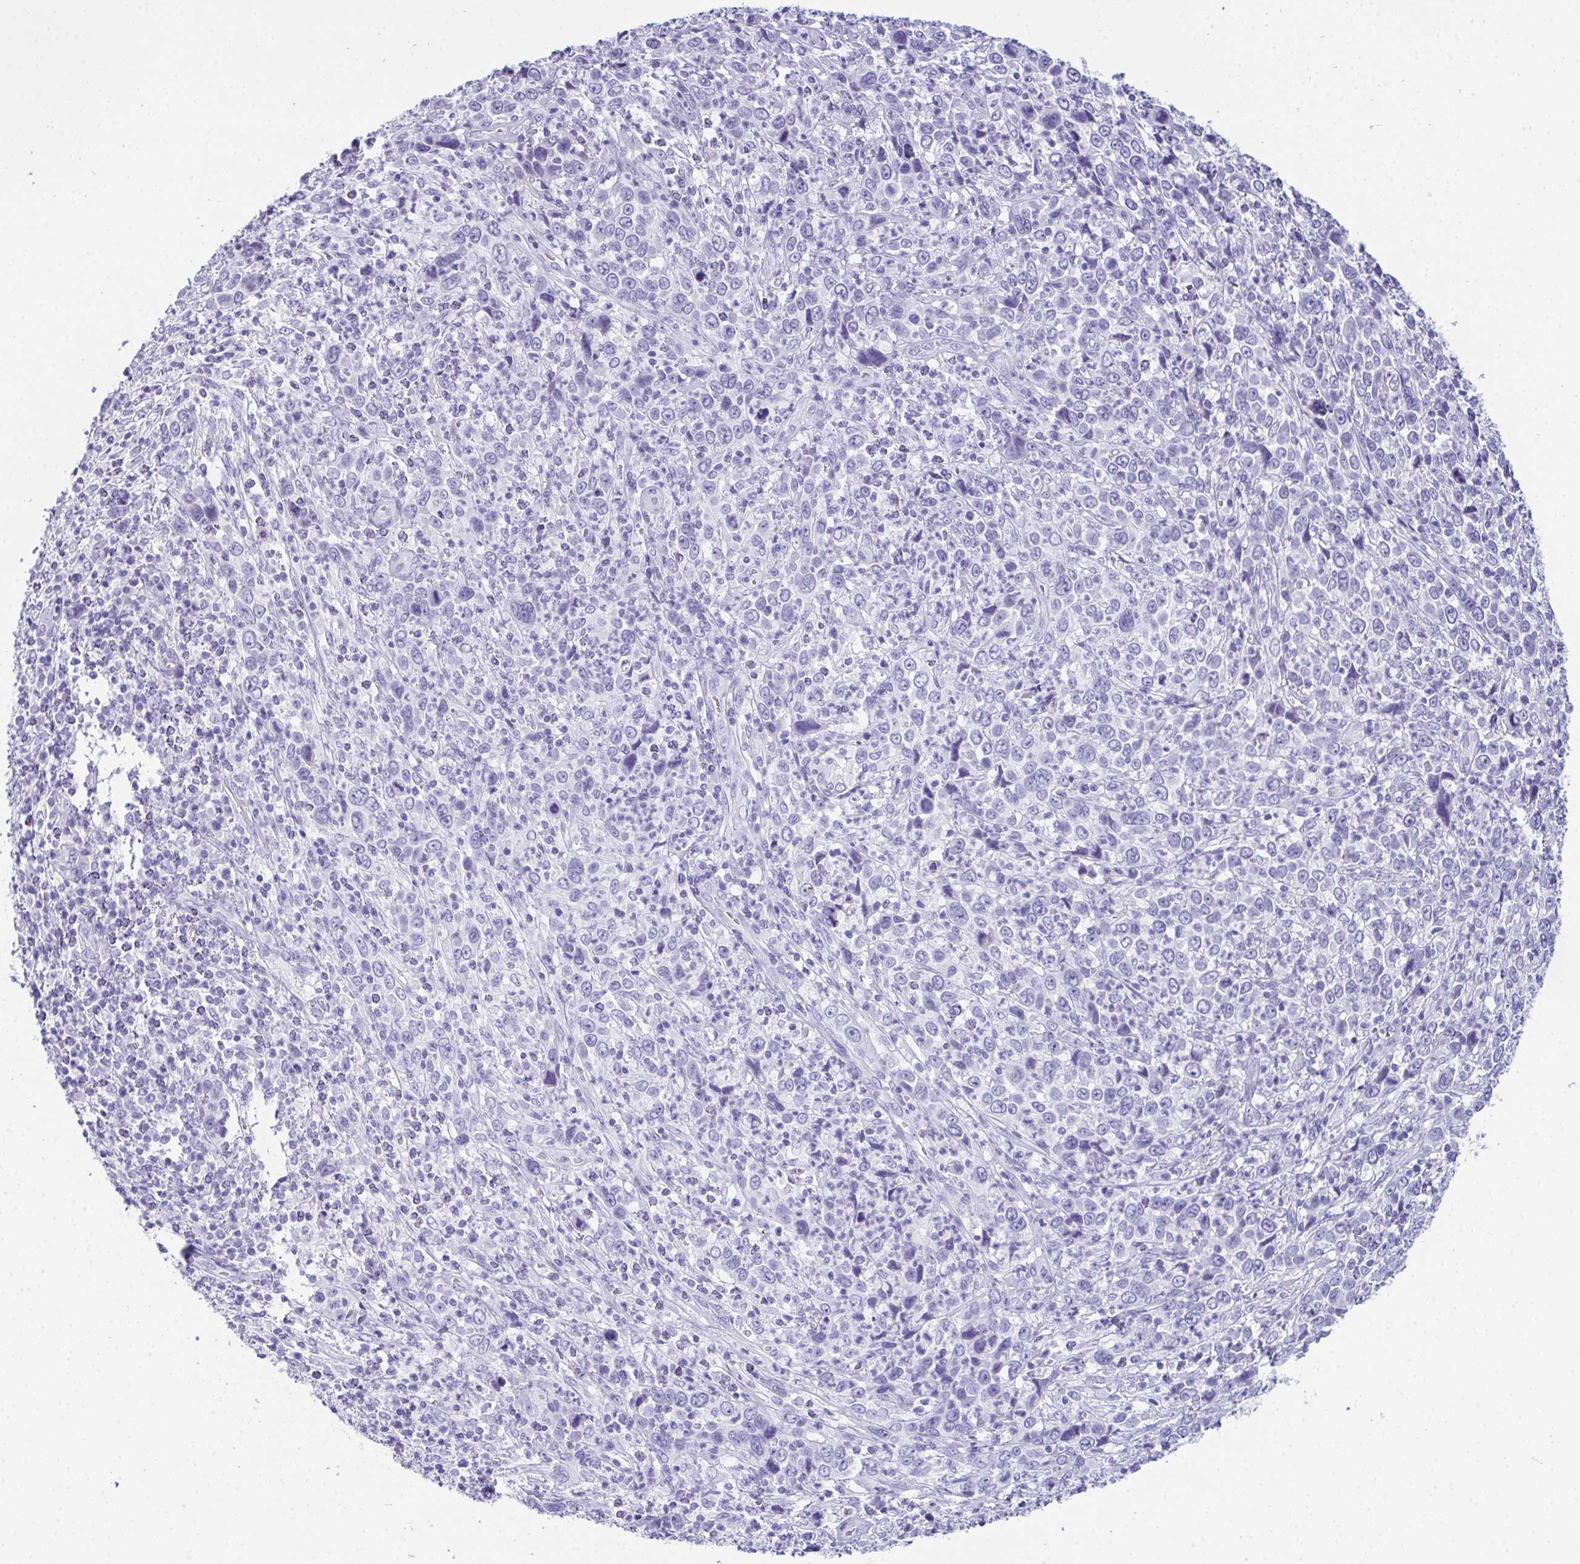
{"staining": {"intensity": "negative", "quantity": "none", "location": "none"}, "tissue": "cervical cancer", "cell_type": "Tumor cells", "image_type": "cancer", "snomed": [{"axis": "morphology", "description": "Squamous cell carcinoma, NOS"}, {"axis": "topography", "description": "Cervix"}], "caption": "DAB (3,3'-diaminobenzidine) immunohistochemical staining of human squamous cell carcinoma (cervical) exhibits no significant staining in tumor cells.", "gene": "TEX19", "patient": {"sex": "female", "age": 46}}